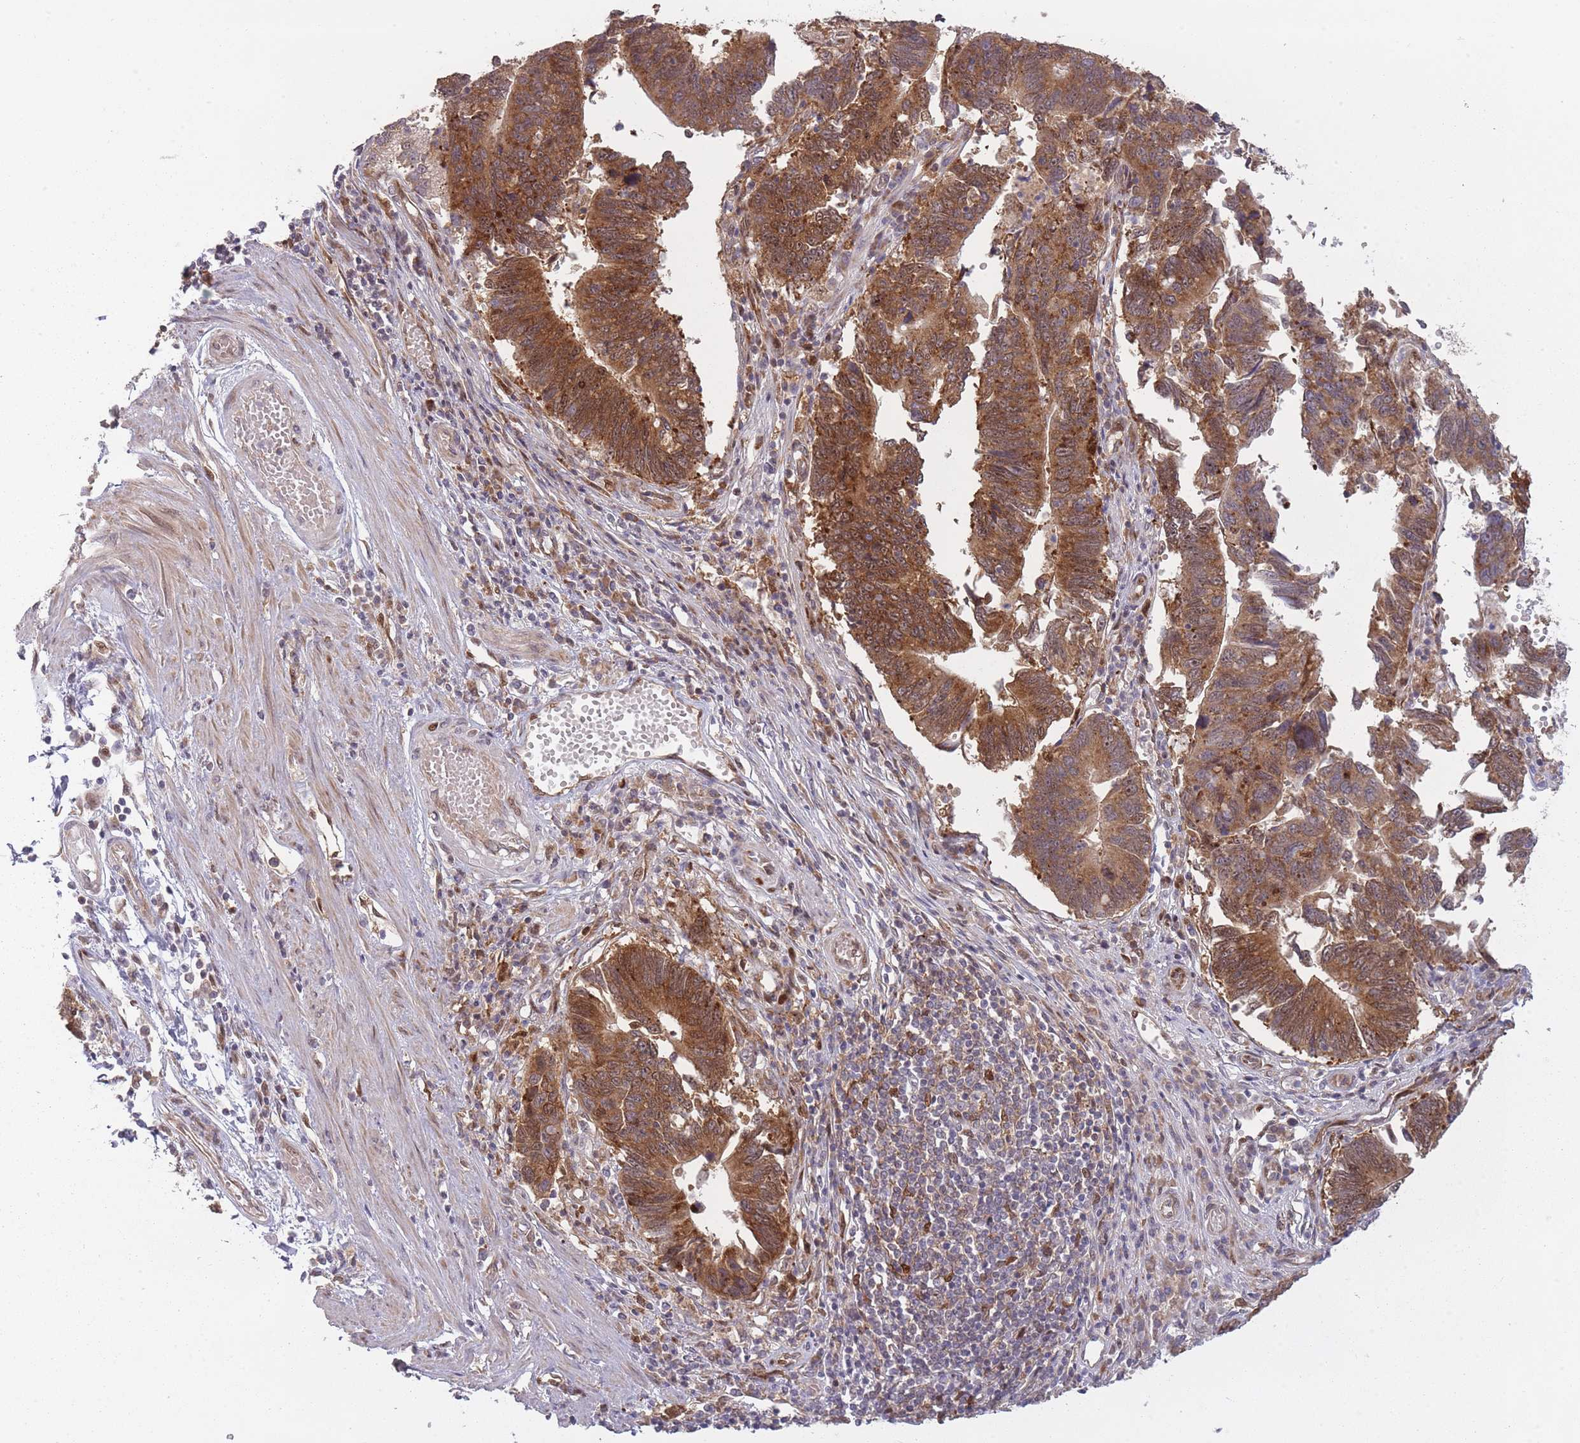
{"staining": {"intensity": "moderate", "quantity": ">75%", "location": "cytoplasmic/membranous"}, "tissue": "stomach cancer", "cell_type": "Tumor cells", "image_type": "cancer", "snomed": [{"axis": "morphology", "description": "Adenocarcinoma, NOS"}, {"axis": "topography", "description": "Stomach"}], "caption": "A brown stain highlights moderate cytoplasmic/membranous positivity of a protein in human adenocarcinoma (stomach) tumor cells.", "gene": "LGALS9", "patient": {"sex": "male", "age": 59}}